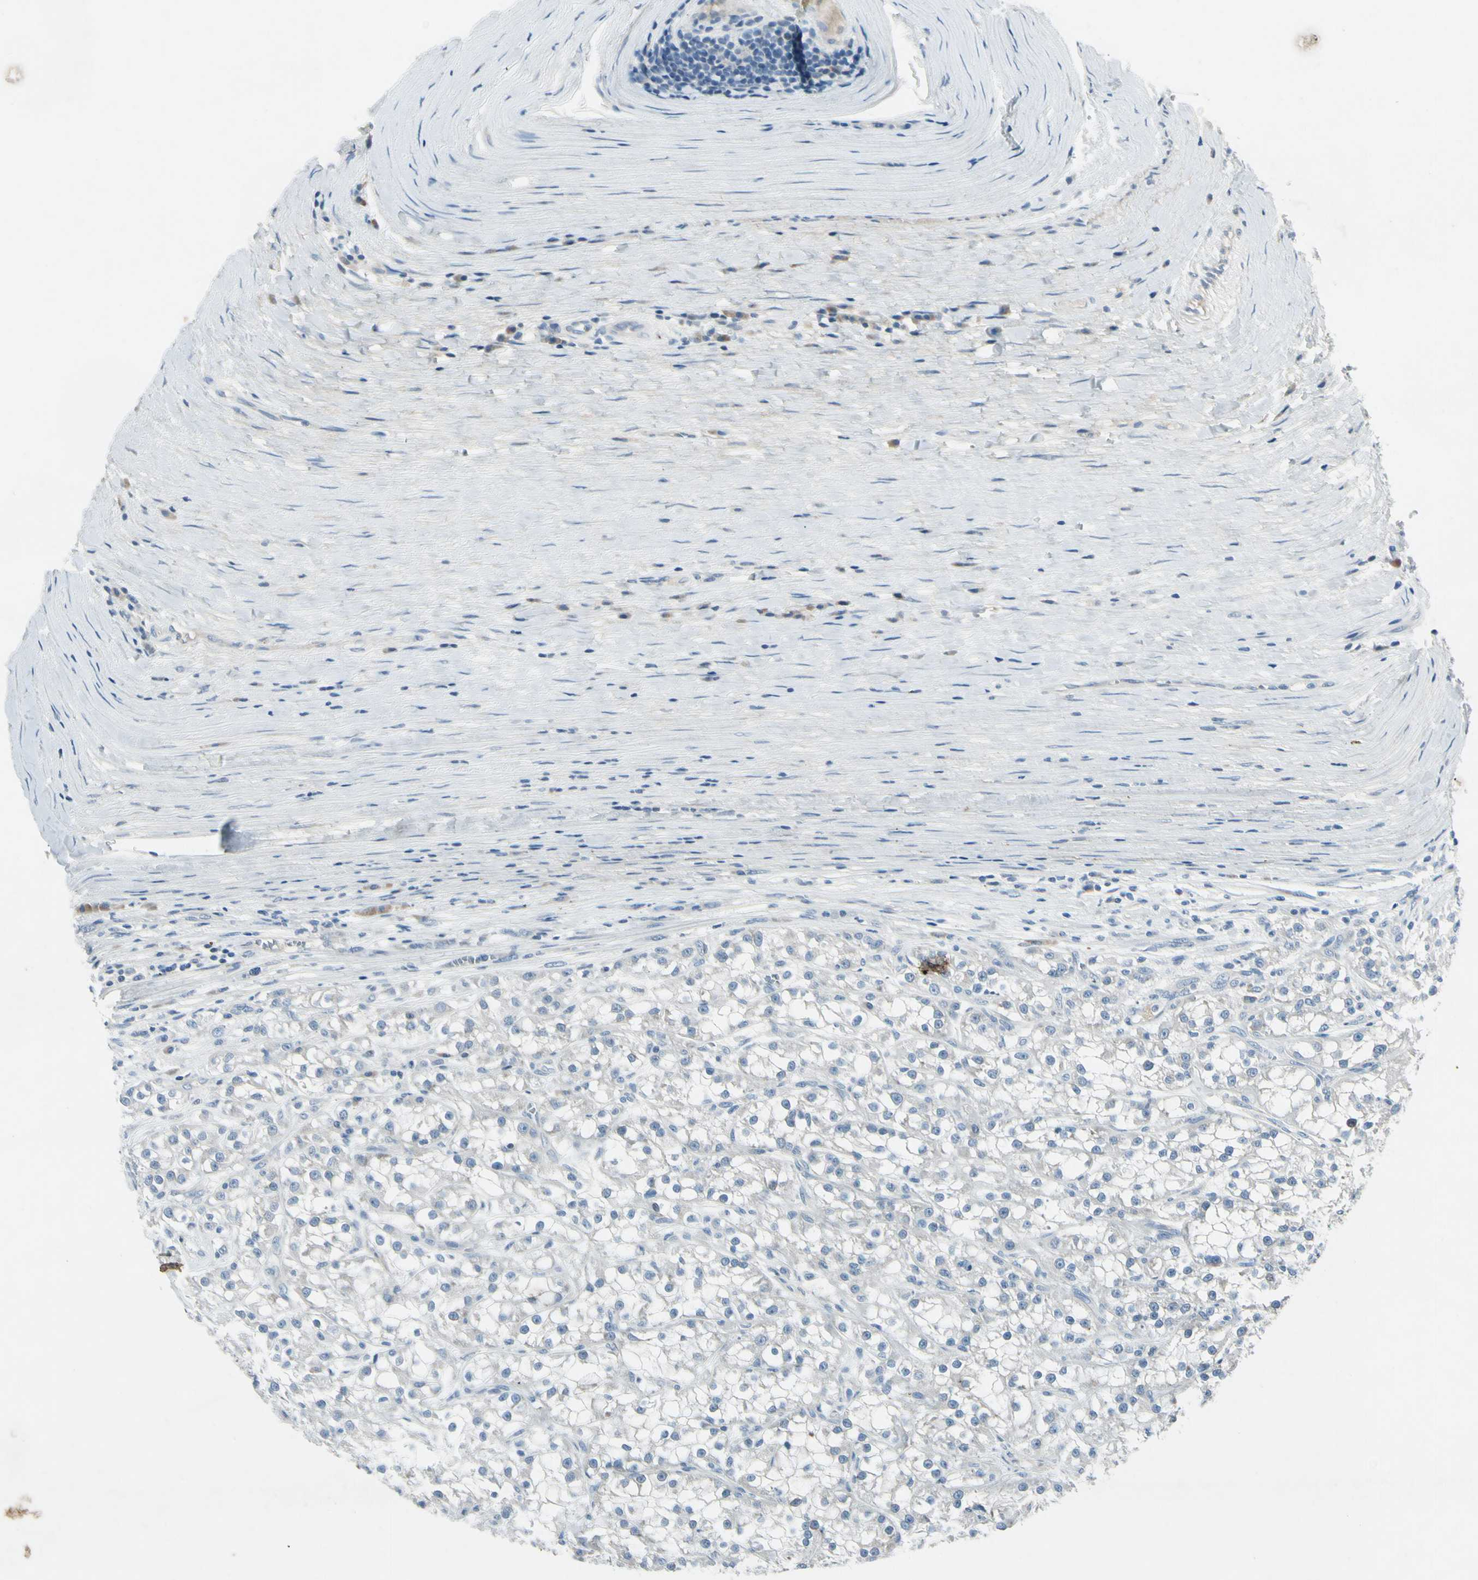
{"staining": {"intensity": "negative", "quantity": "none", "location": "none"}, "tissue": "renal cancer", "cell_type": "Tumor cells", "image_type": "cancer", "snomed": [{"axis": "morphology", "description": "Adenocarcinoma, NOS"}, {"axis": "topography", "description": "Kidney"}], "caption": "DAB (3,3'-diaminobenzidine) immunohistochemical staining of renal adenocarcinoma exhibits no significant positivity in tumor cells. (DAB (3,3'-diaminobenzidine) immunohistochemistry with hematoxylin counter stain).", "gene": "SNAP91", "patient": {"sex": "female", "age": 52}}